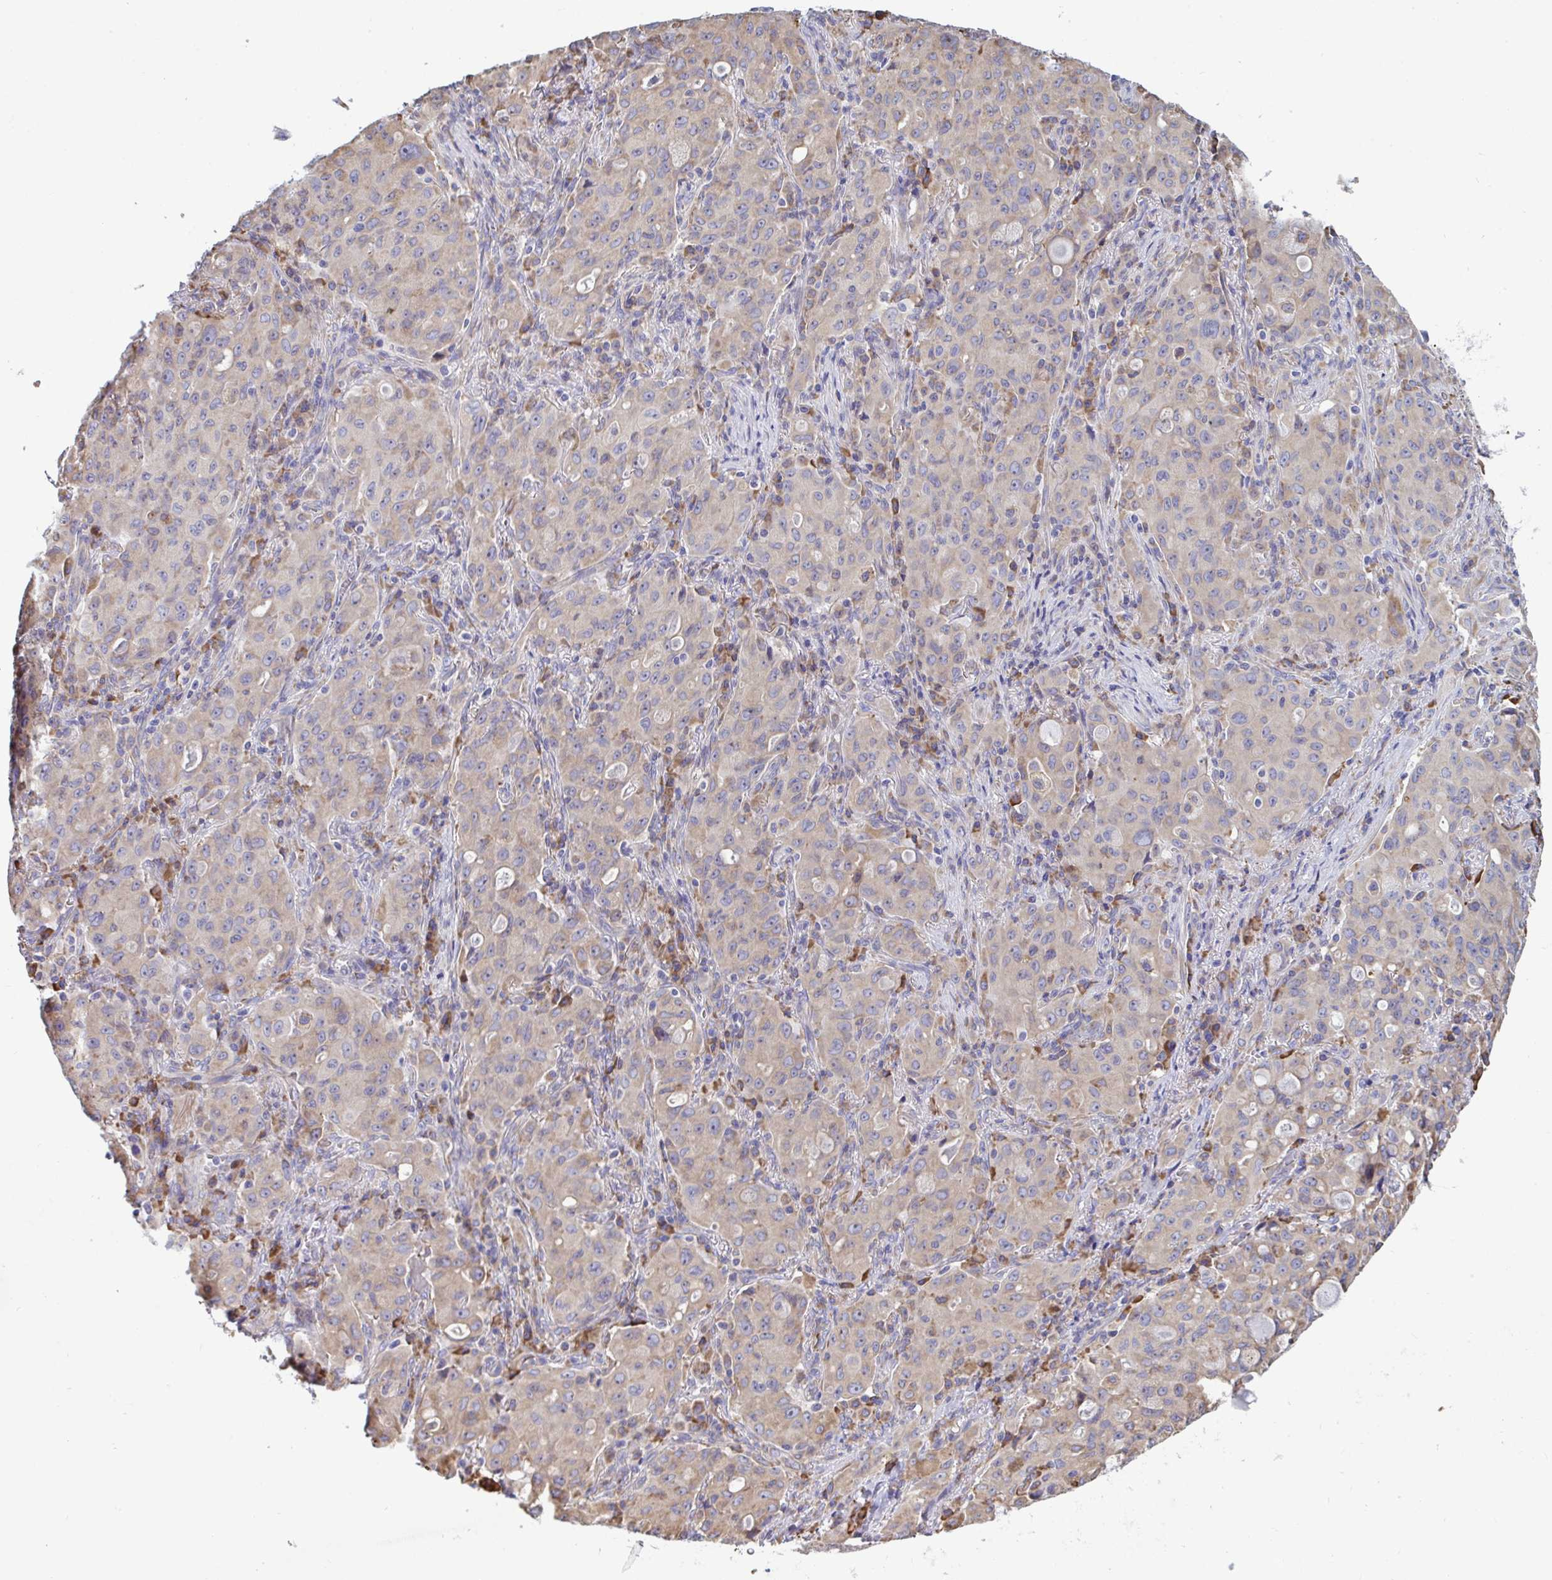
{"staining": {"intensity": "negative", "quantity": "none", "location": "none"}, "tissue": "lung cancer", "cell_type": "Tumor cells", "image_type": "cancer", "snomed": [{"axis": "morphology", "description": "Adenocarcinoma, NOS"}, {"axis": "topography", "description": "Lung"}], "caption": "This is a photomicrograph of immunohistochemistry (IHC) staining of lung cancer (adenocarcinoma), which shows no expression in tumor cells. (Stains: DAB IHC with hematoxylin counter stain, Microscopy: brightfield microscopy at high magnification).", "gene": "MYMK", "patient": {"sex": "female", "age": 44}}